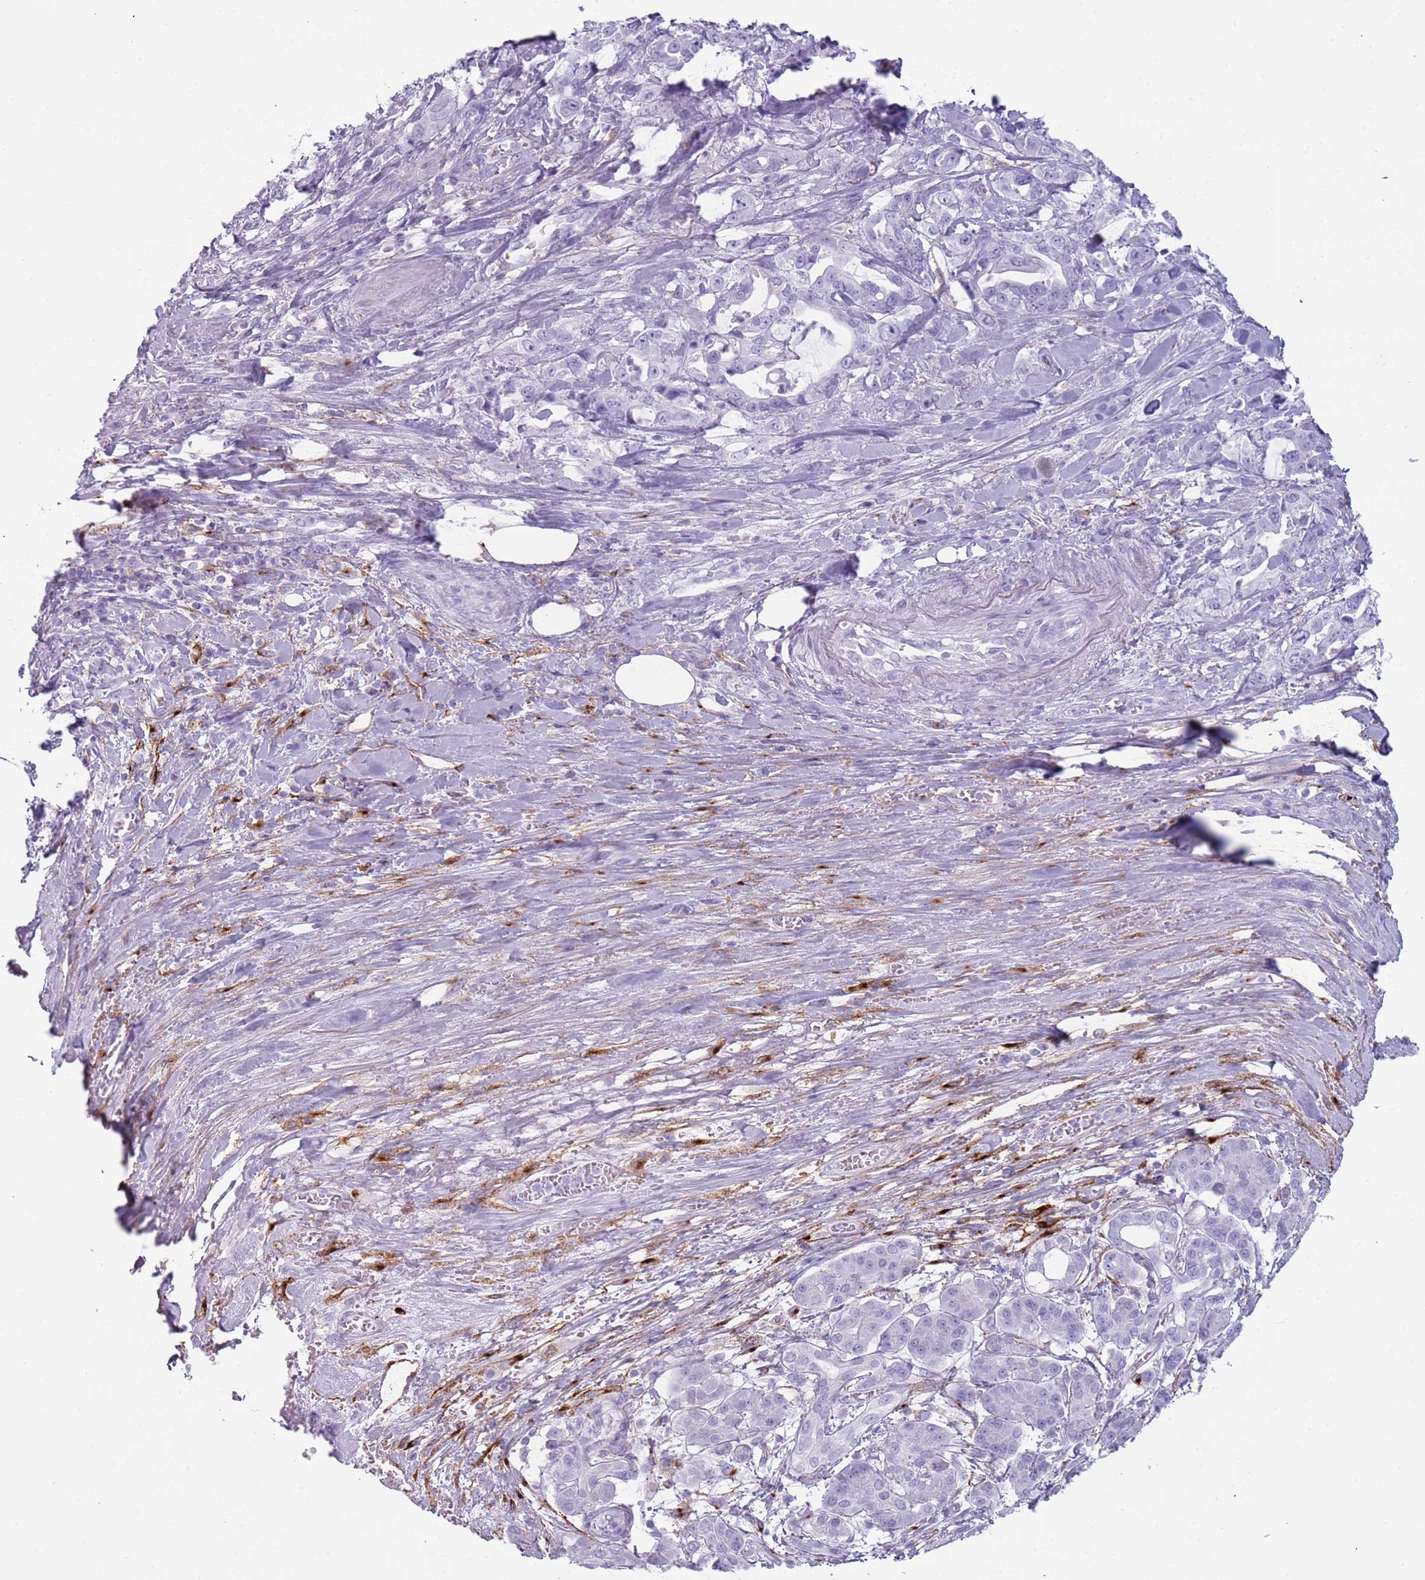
{"staining": {"intensity": "negative", "quantity": "none", "location": "none"}, "tissue": "pancreatic cancer", "cell_type": "Tumor cells", "image_type": "cancer", "snomed": [{"axis": "morphology", "description": "Adenocarcinoma, NOS"}, {"axis": "topography", "description": "Pancreas"}], "caption": "DAB (3,3'-diaminobenzidine) immunohistochemical staining of adenocarcinoma (pancreatic) displays no significant positivity in tumor cells. The staining is performed using DAB brown chromogen with nuclei counter-stained in using hematoxylin.", "gene": "COLEC12", "patient": {"sex": "female", "age": 61}}